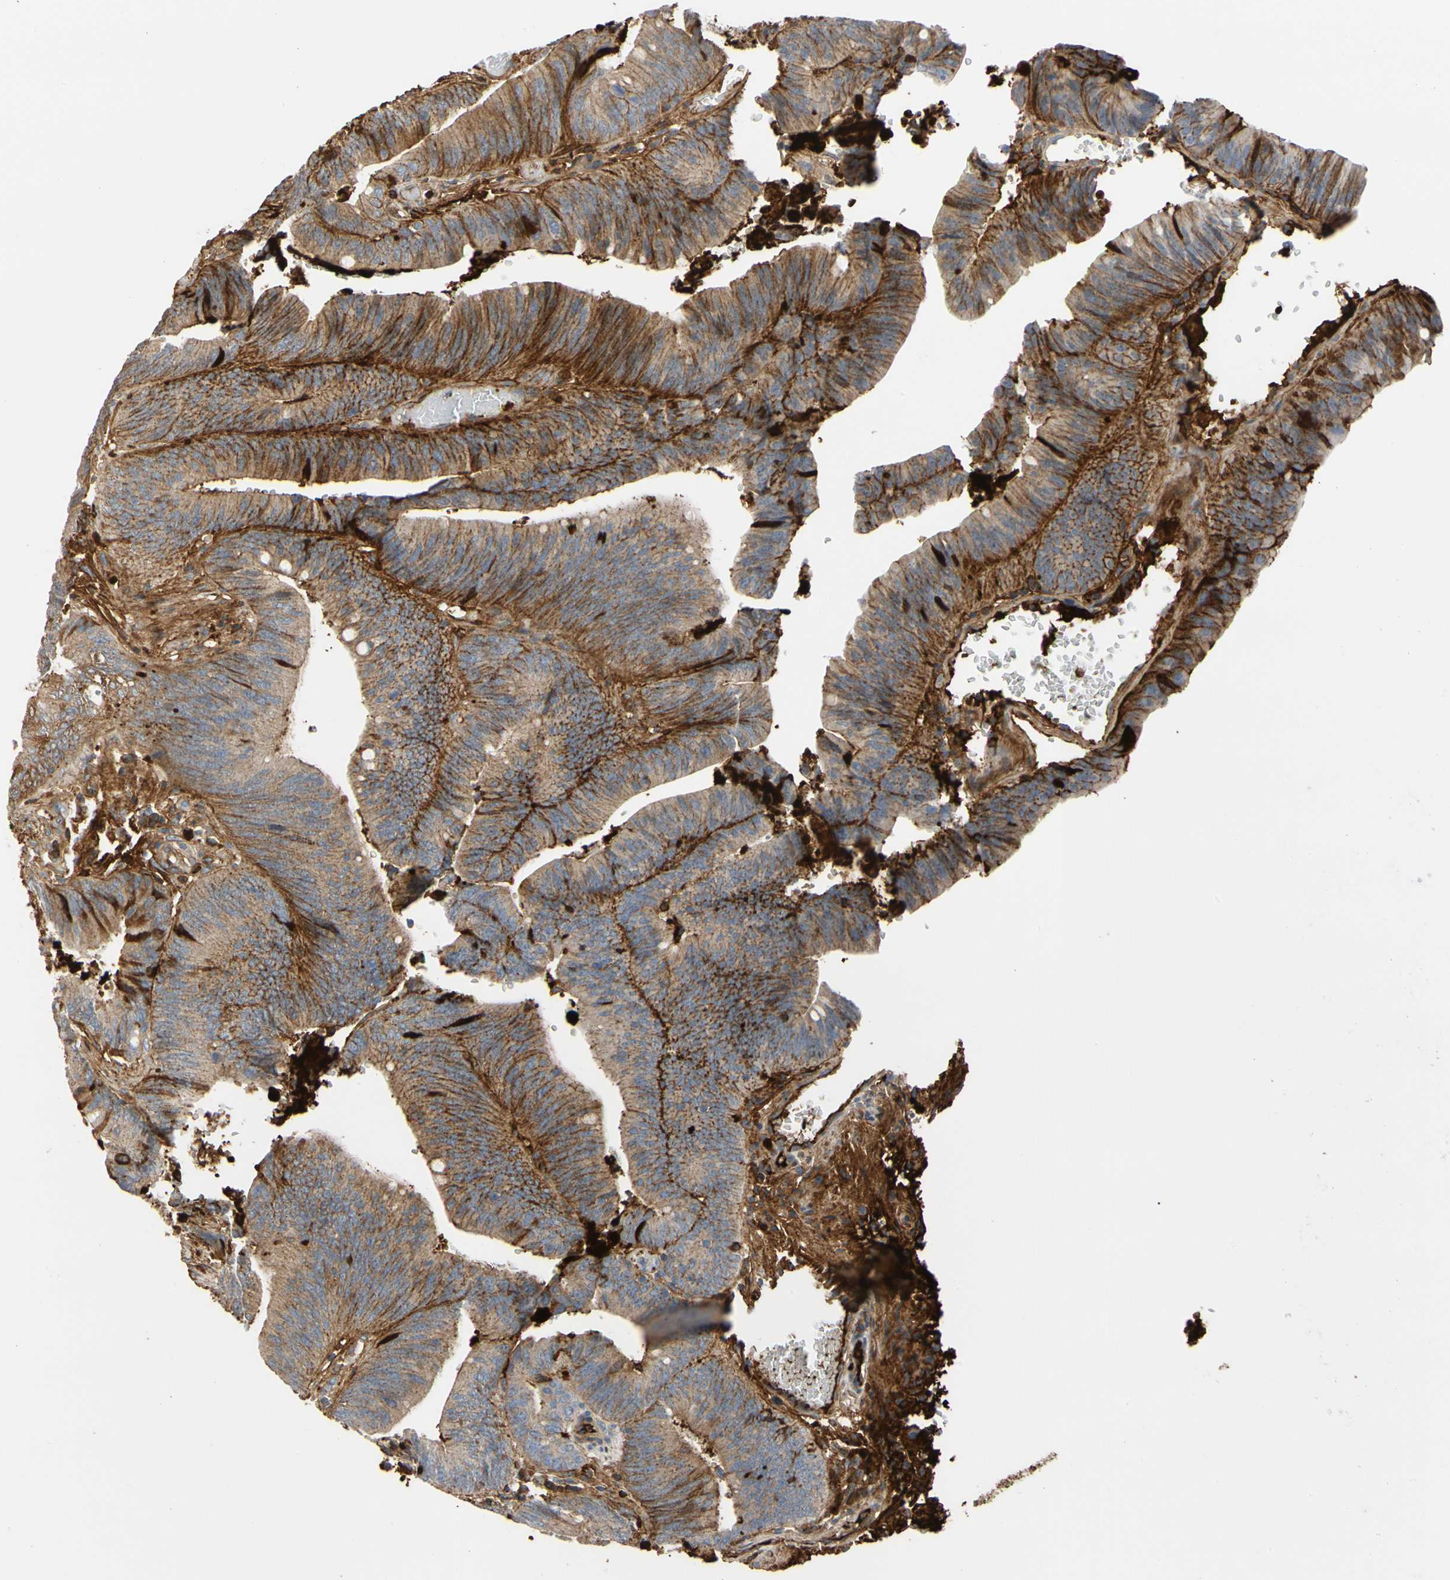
{"staining": {"intensity": "strong", "quantity": "25%-75%", "location": "cytoplasmic/membranous"}, "tissue": "colorectal cancer", "cell_type": "Tumor cells", "image_type": "cancer", "snomed": [{"axis": "morphology", "description": "Adenocarcinoma, NOS"}, {"axis": "topography", "description": "Rectum"}], "caption": "Tumor cells reveal strong cytoplasmic/membranous staining in approximately 25%-75% of cells in adenocarcinoma (colorectal). (DAB (3,3'-diaminobenzidine) = brown stain, brightfield microscopy at high magnification).", "gene": "FGB", "patient": {"sex": "female", "age": 66}}